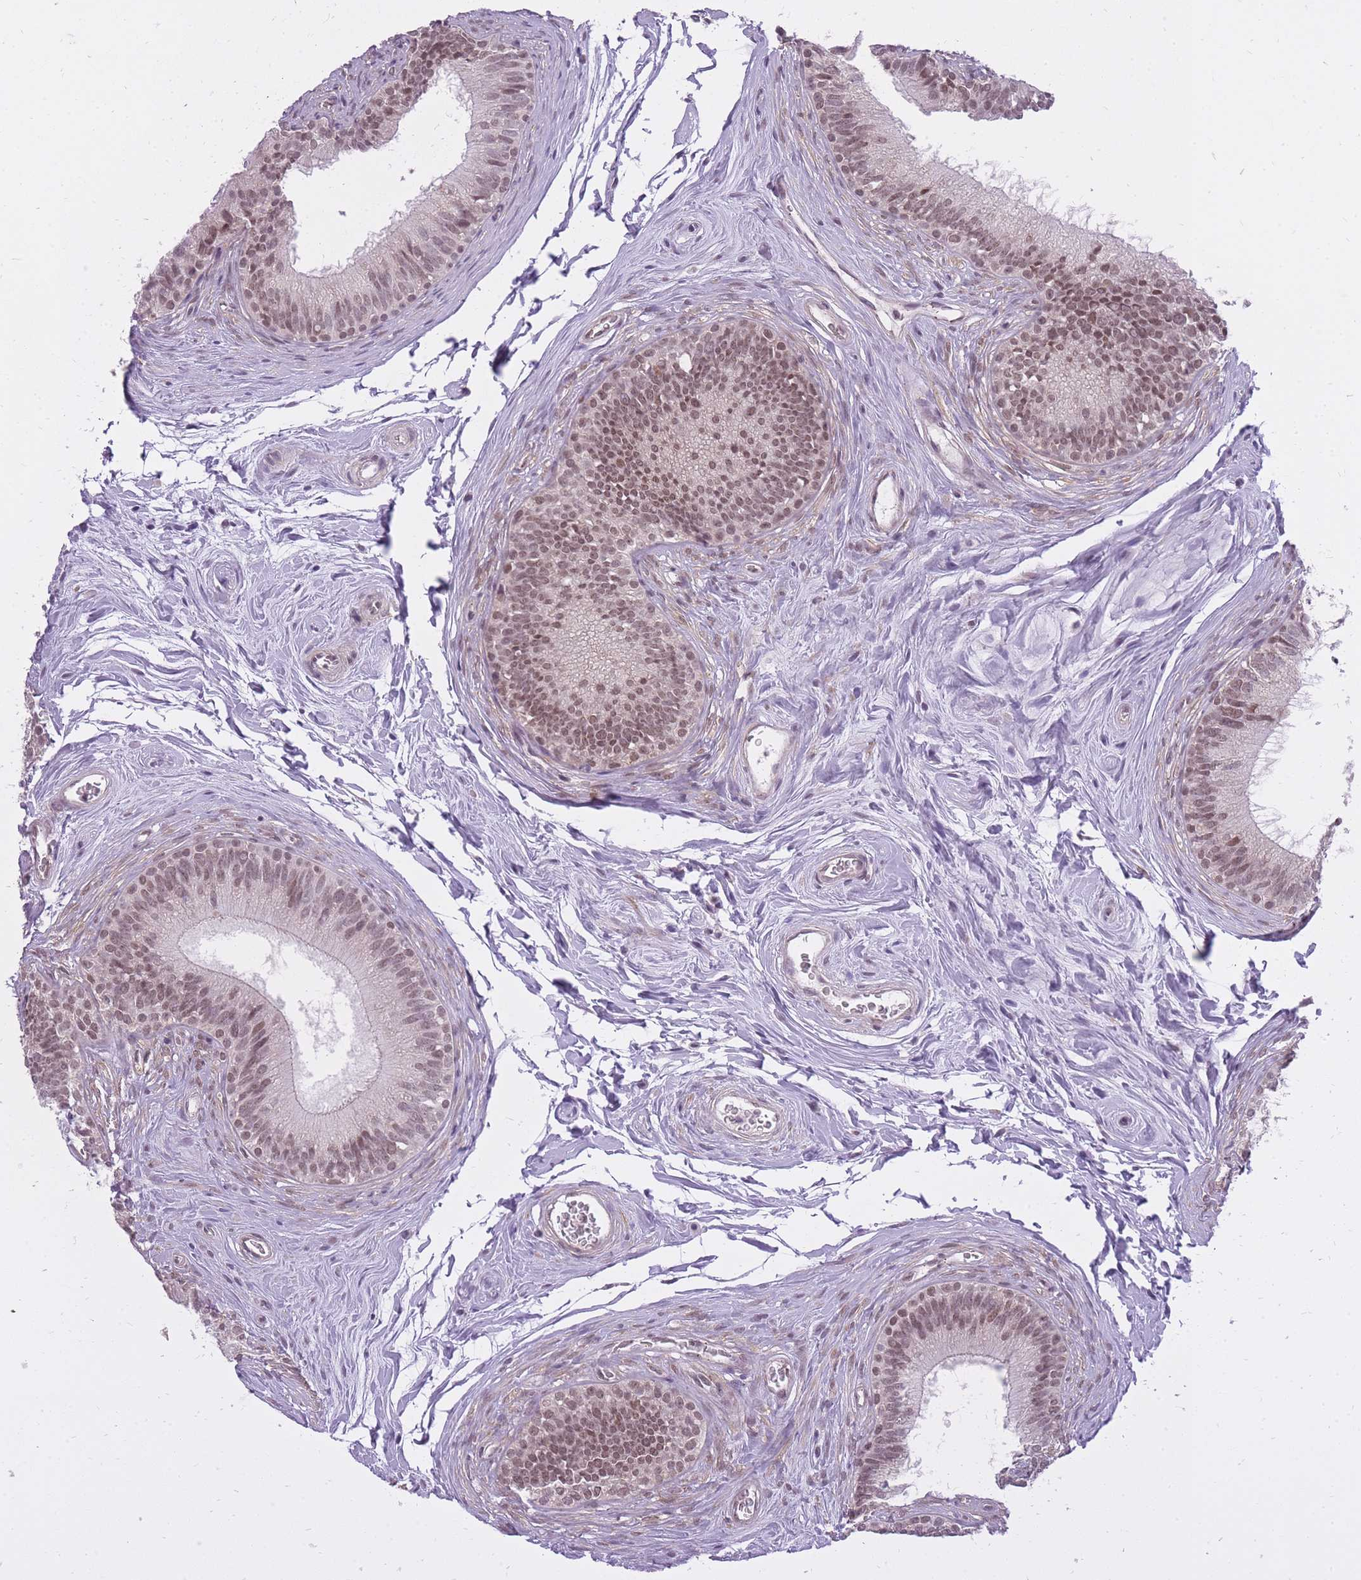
{"staining": {"intensity": "moderate", "quantity": ">75%", "location": "nuclear"}, "tissue": "epididymis", "cell_type": "Glandular cells", "image_type": "normal", "snomed": [{"axis": "morphology", "description": "Normal tissue, NOS"}, {"axis": "topography", "description": "Epididymis"}], "caption": "Human epididymis stained for a protein (brown) exhibits moderate nuclear positive positivity in about >75% of glandular cells.", "gene": "TIGD1", "patient": {"sex": "male", "age": 33}}